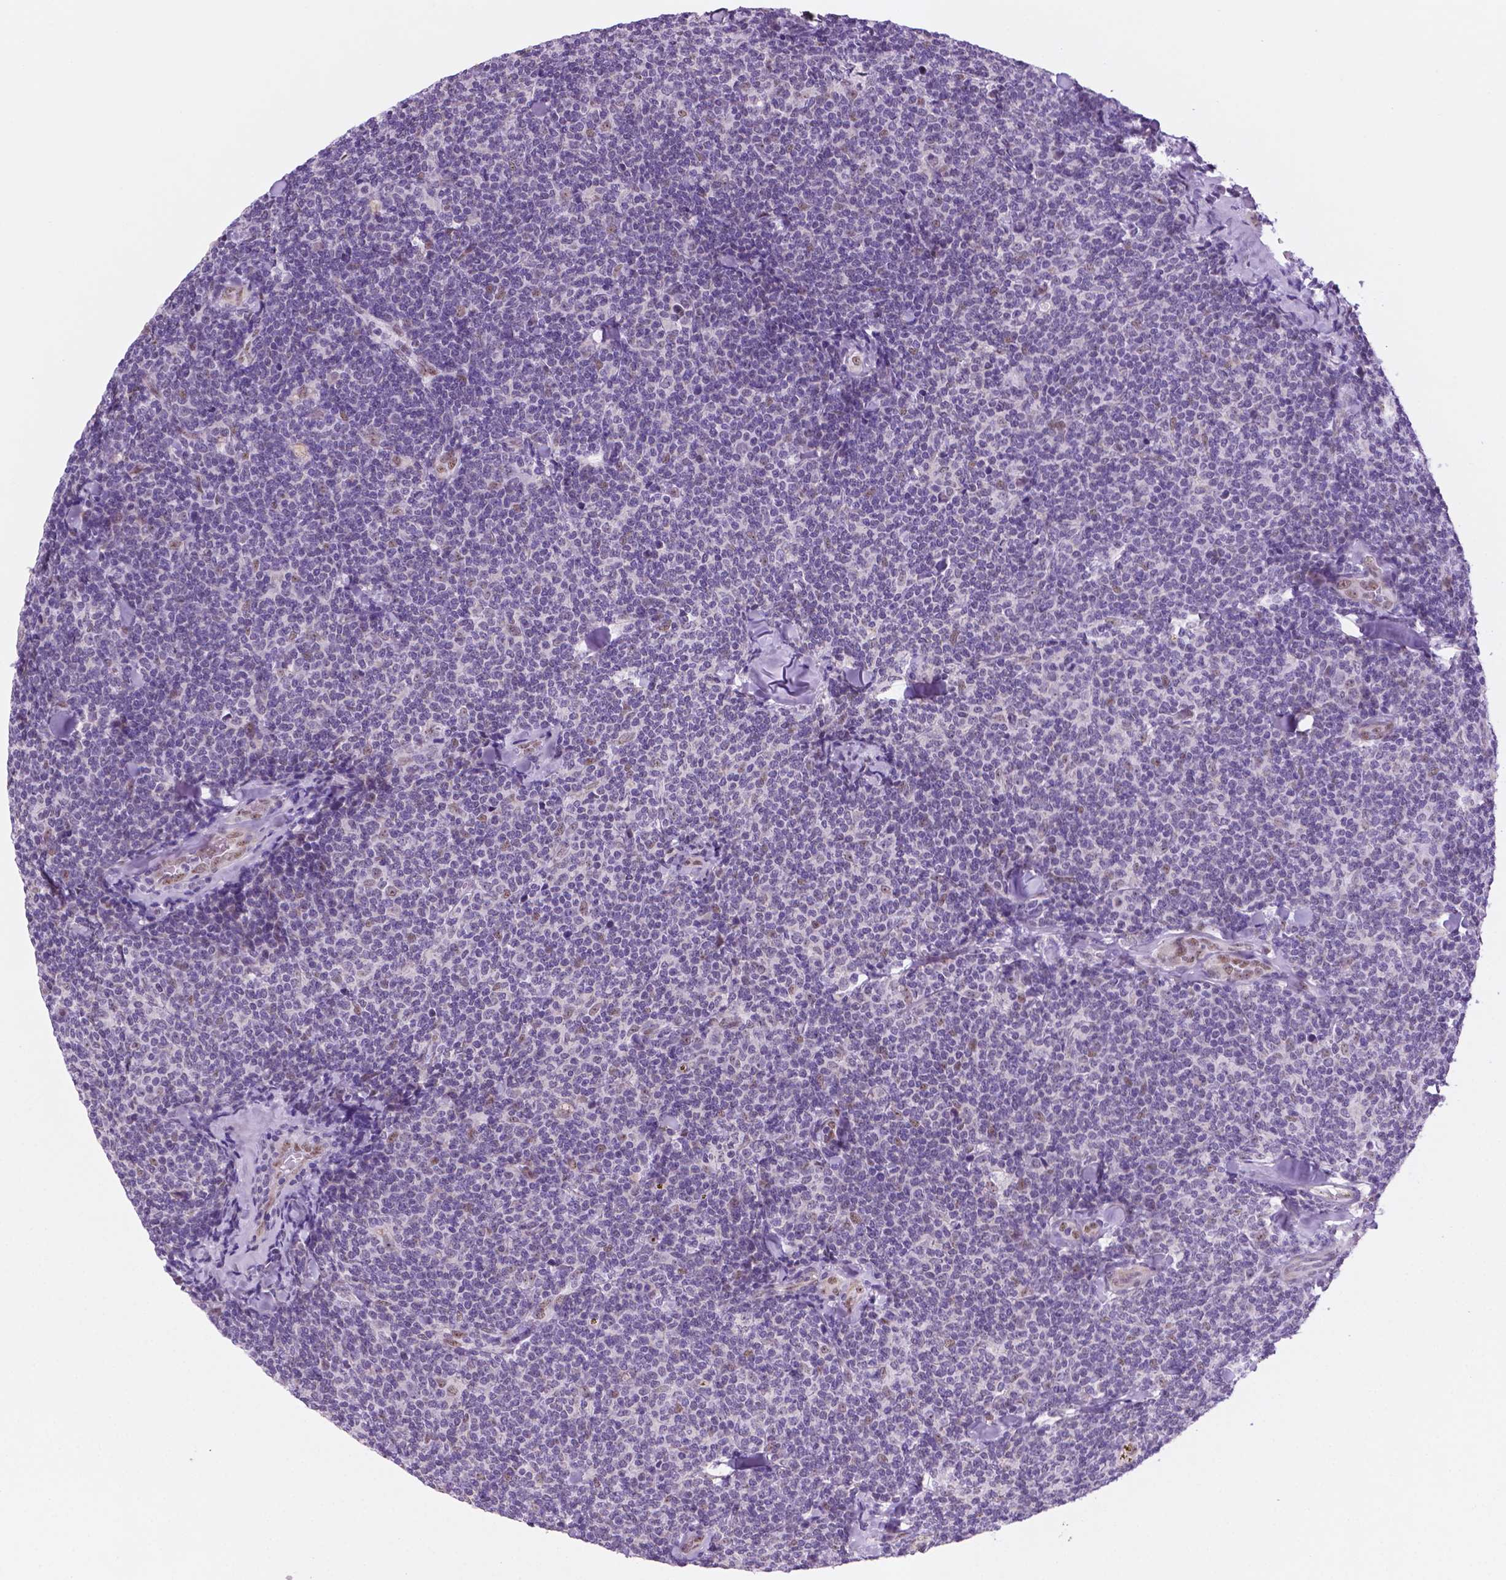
{"staining": {"intensity": "negative", "quantity": "none", "location": "none"}, "tissue": "lymphoma", "cell_type": "Tumor cells", "image_type": "cancer", "snomed": [{"axis": "morphology", "description": "Malignant lymphoma, non-Hodgkin's type, Low grade"}, {"axis": "topography", "description": "Lymph node"}], "caption": "A high-resolution histopathology image shows immunohistochemistry staining of low-grade malignant lymphoma, non-Hodgkin's type, which exhibits no significant staining in tumor cells. (Immunohistochemistry, brightfield microscopy, high magnification).", "gene": "C18orf21", "patient": {"sex": "female", "age": 56}}